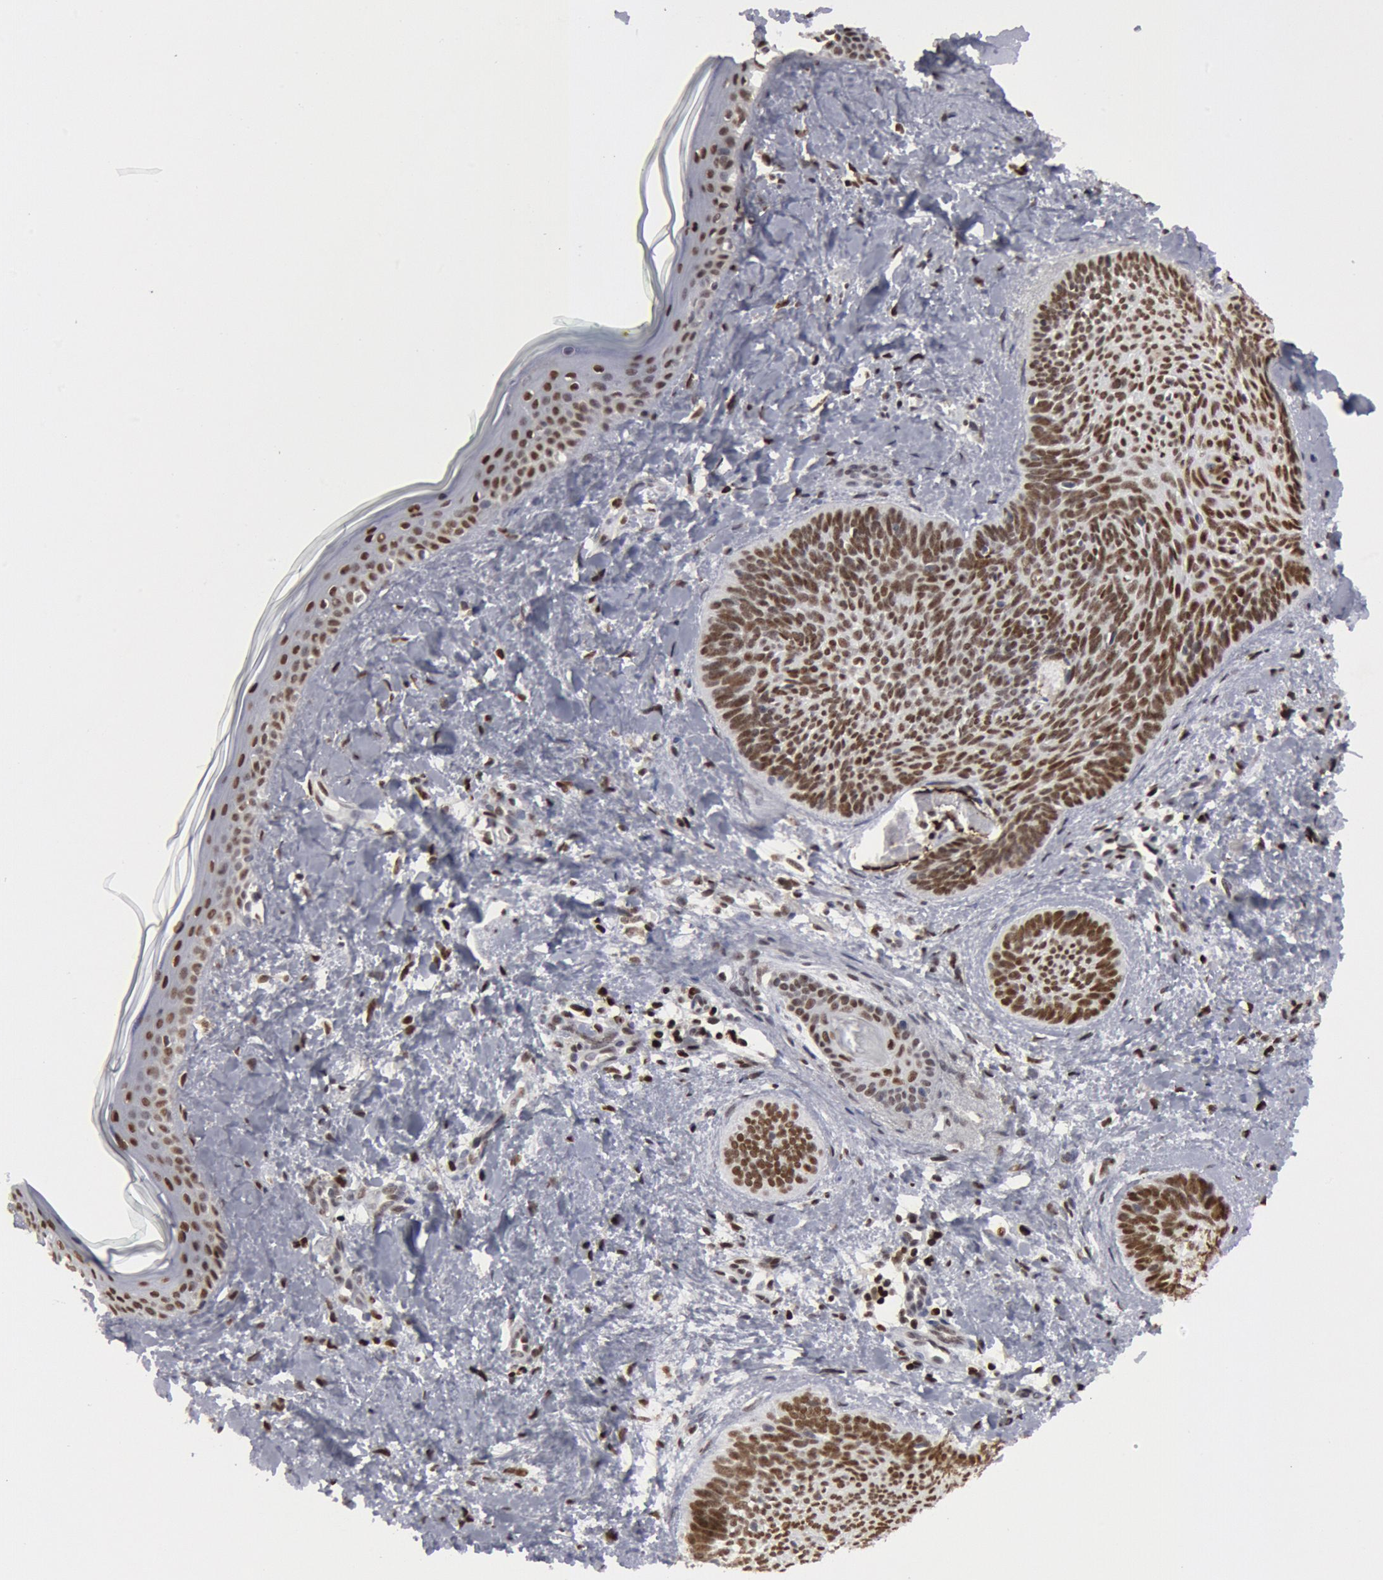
{"staining": {"intensity": "moderate", "quantity": ">75%", "location": "nuclear"}, "tissue": "skin cancer", "cell_type": "Tumor cells", "image_type": "cancer", "snomed": [{"axis": "morphology", "description": "Basal cell carcinoma"}, {"axis": "topography", "description": "Skin"}], "caption": "The micrograph shows staining of skin cancer (basal cell carcinoma), revealing moderate nuclear protein expression (brown color) within tumor cells.", "gene": "SUB1", "patient": {"sex": "female", "age": 81}}